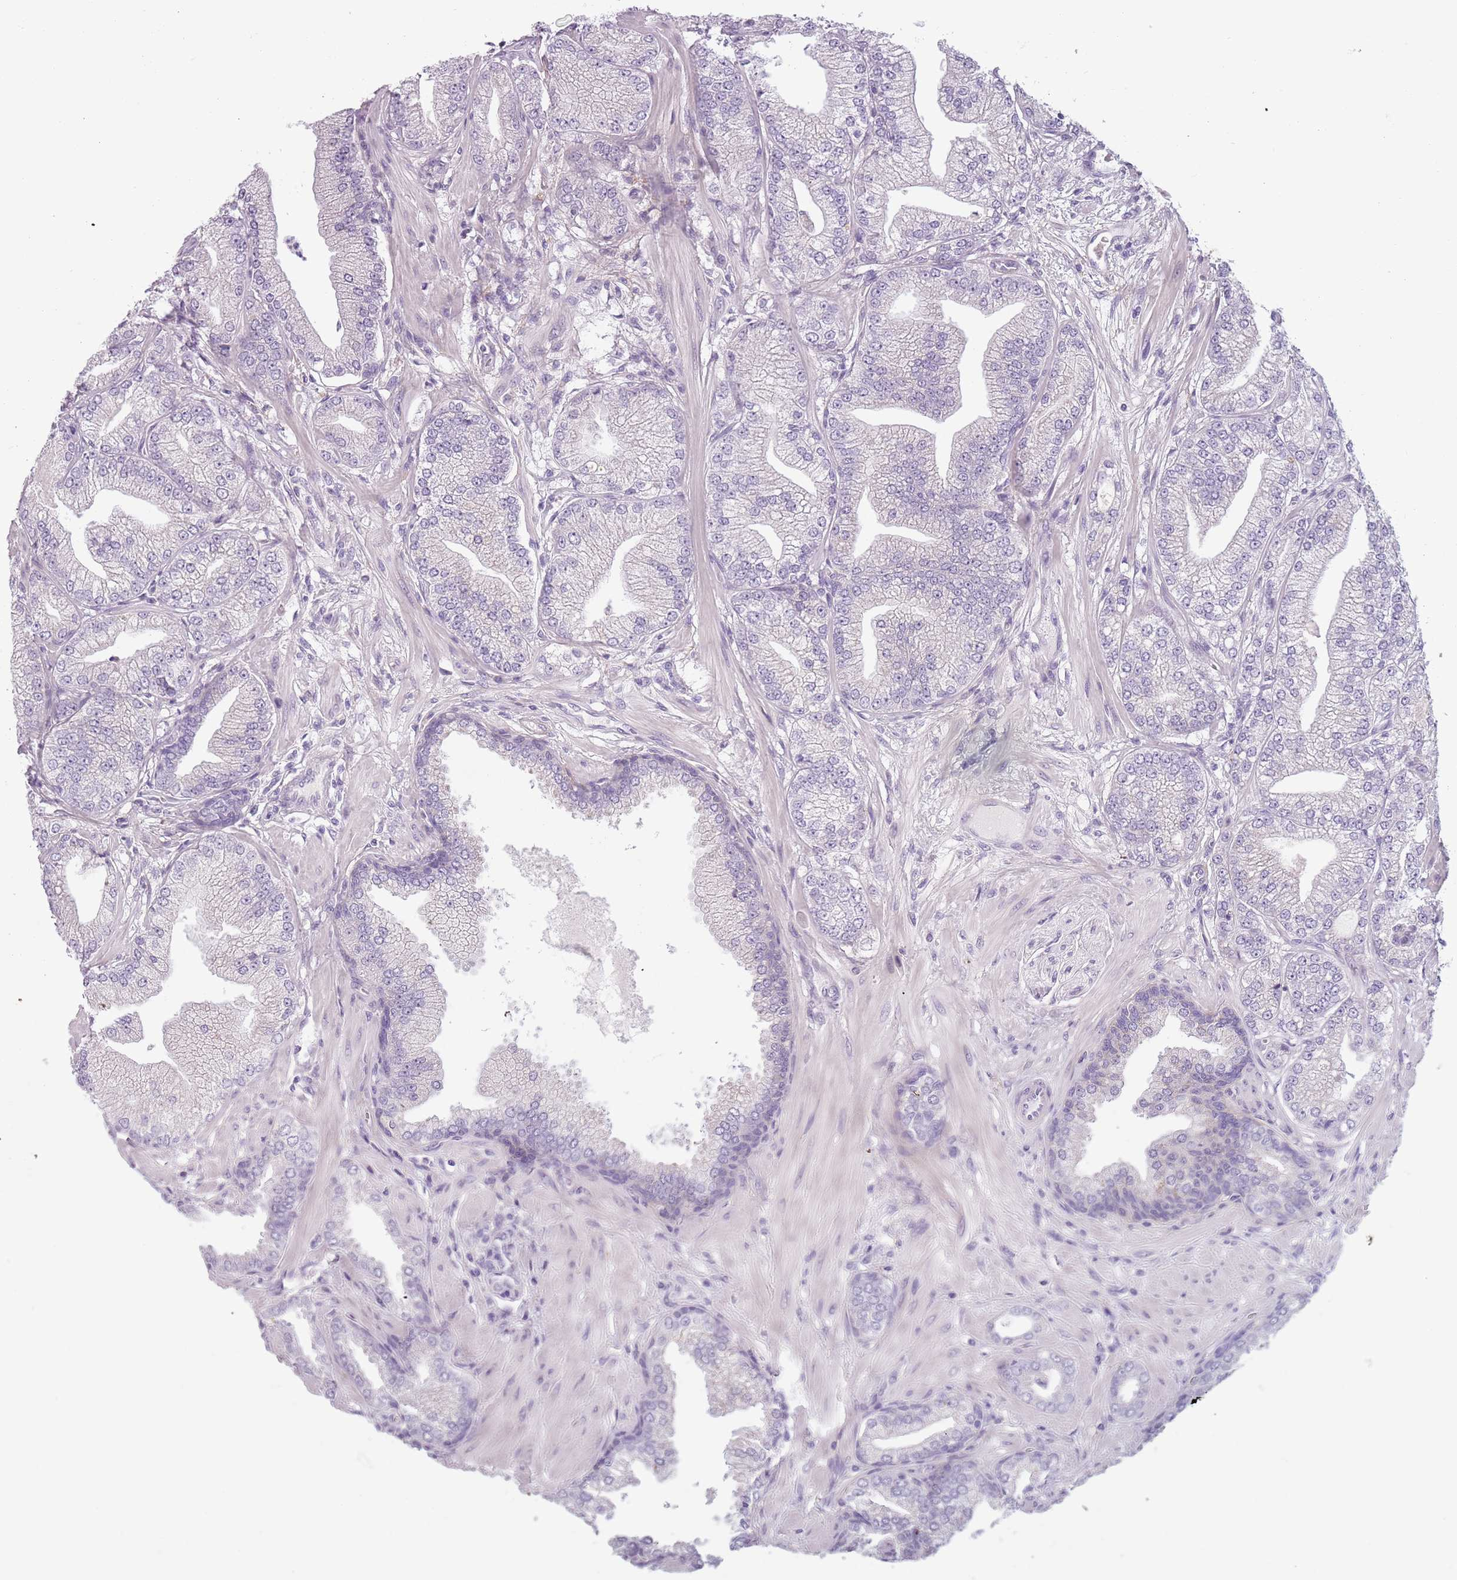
{"staining": {"intensity": "negative", "quantity": "none", "location": "none"}, "tissue": "prostate cancer", "cell_type": "Tumor cells", "image_type": "cancer", "snomed": [{"axis": "morphology", "description": "Adenocarcinoma, Low grade"}, {"axis": "topography", "description": "Prostate"}], "caption": "The immunohistochemistry photomicrograph has no significant positivity in tumor cells of prostate low-grade adenocarcinoma tissue.", "gene": "MEGF8", "patient": {"sex": "male", "age": 55}}